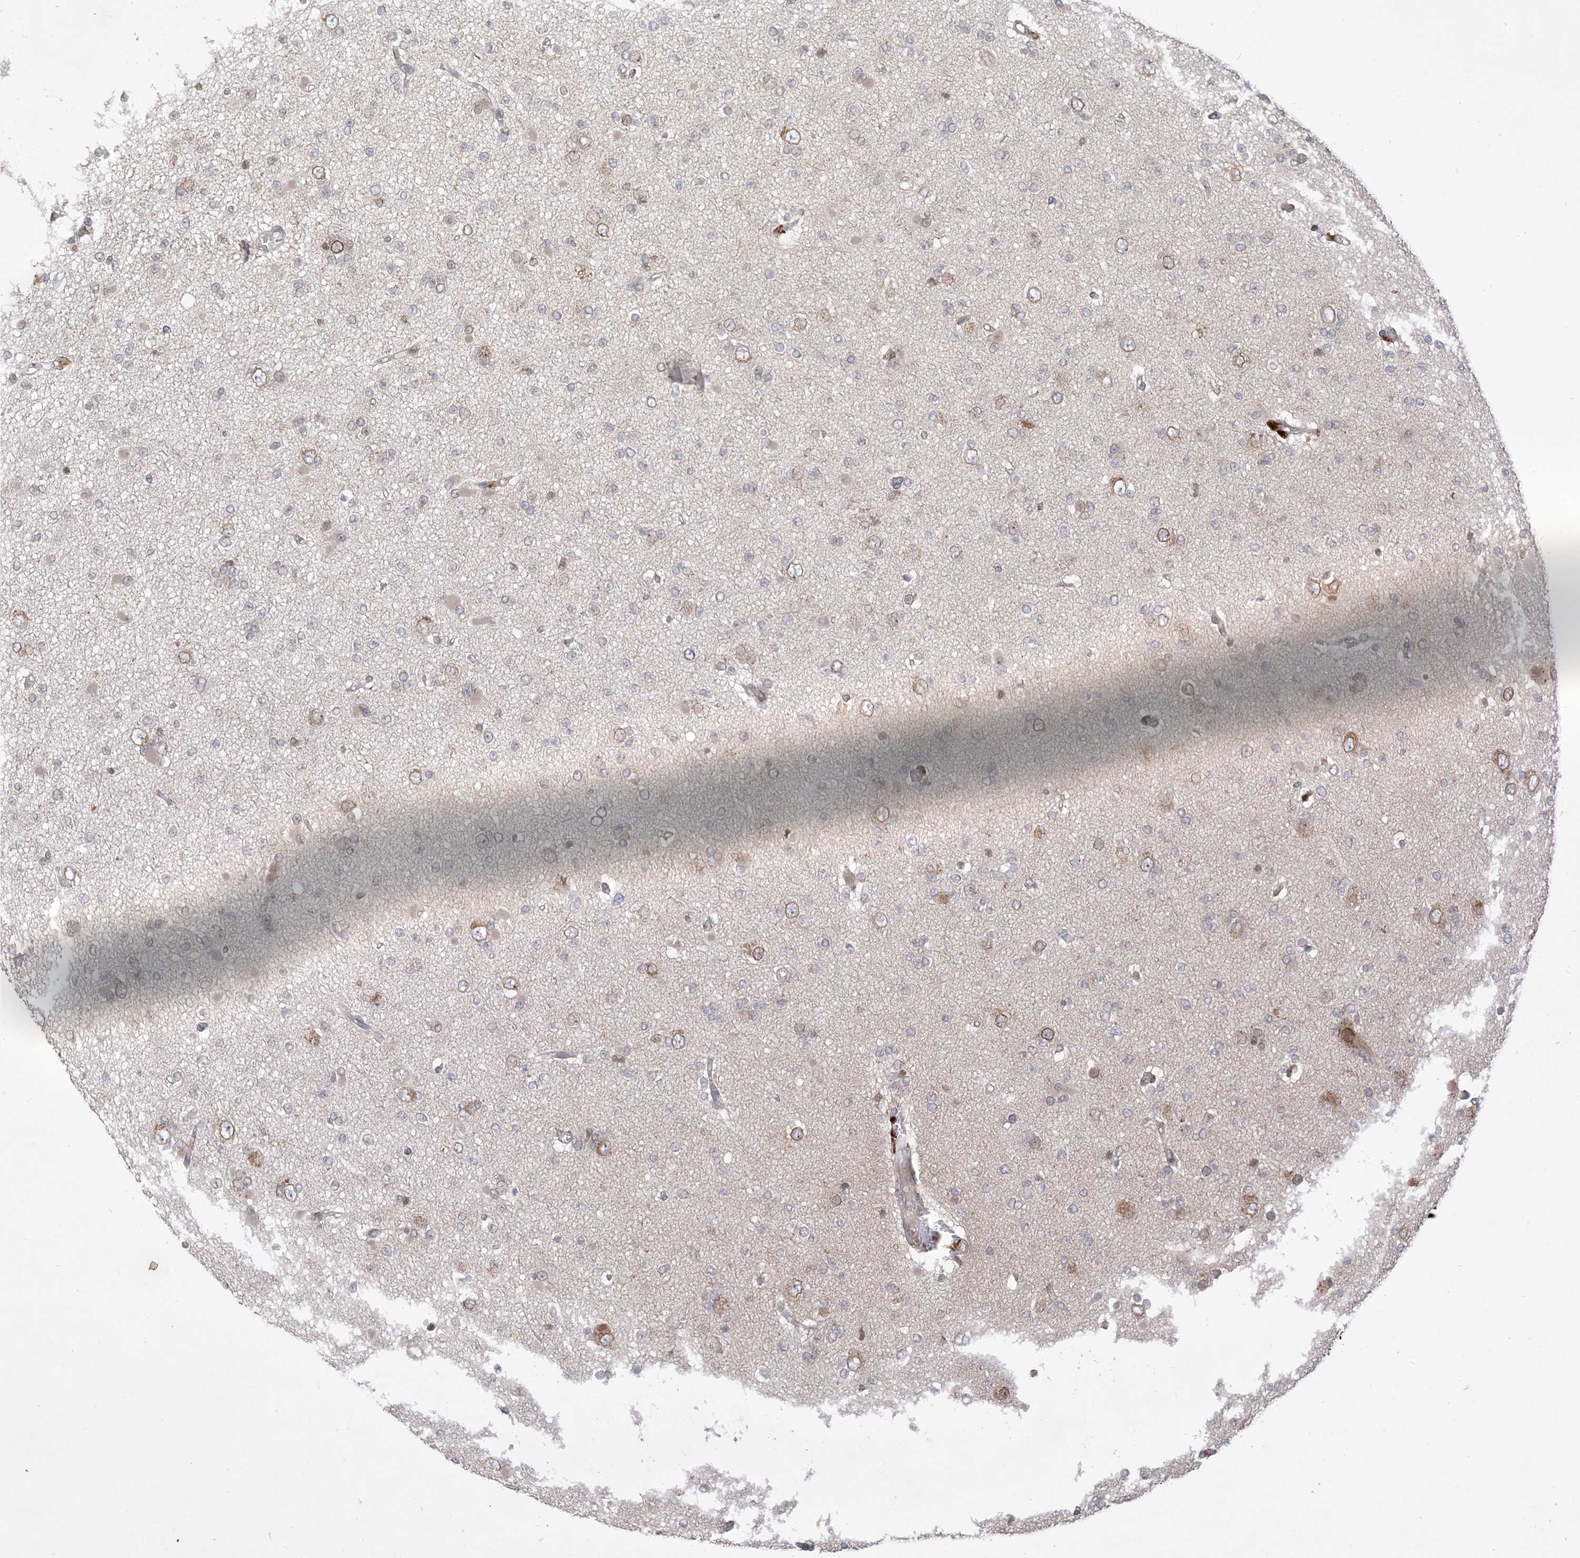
{"staining": {"intensity": "moderate", "quantity": "<25%", "location": "cytoplasmic/membranous,nuclear"}, "tissue": "glioma", "cell_type": "Tumor cells", "image_type": "cancer", "snomed": [{"axis": "morphology", "description": "Glioma, malignant, Low grade"}, {"axis": "topography", "description": "Brain"}], "caption": "DAB (3,3'-diaminobenzidine) immunohistochemical staining of human glioma shows moderate cytoplasmic/membranous and nuclear protein expression in approximately <25% of tumor cells.", "gene": "NAGK", "patient": {"sex": "female", "age": 22}}